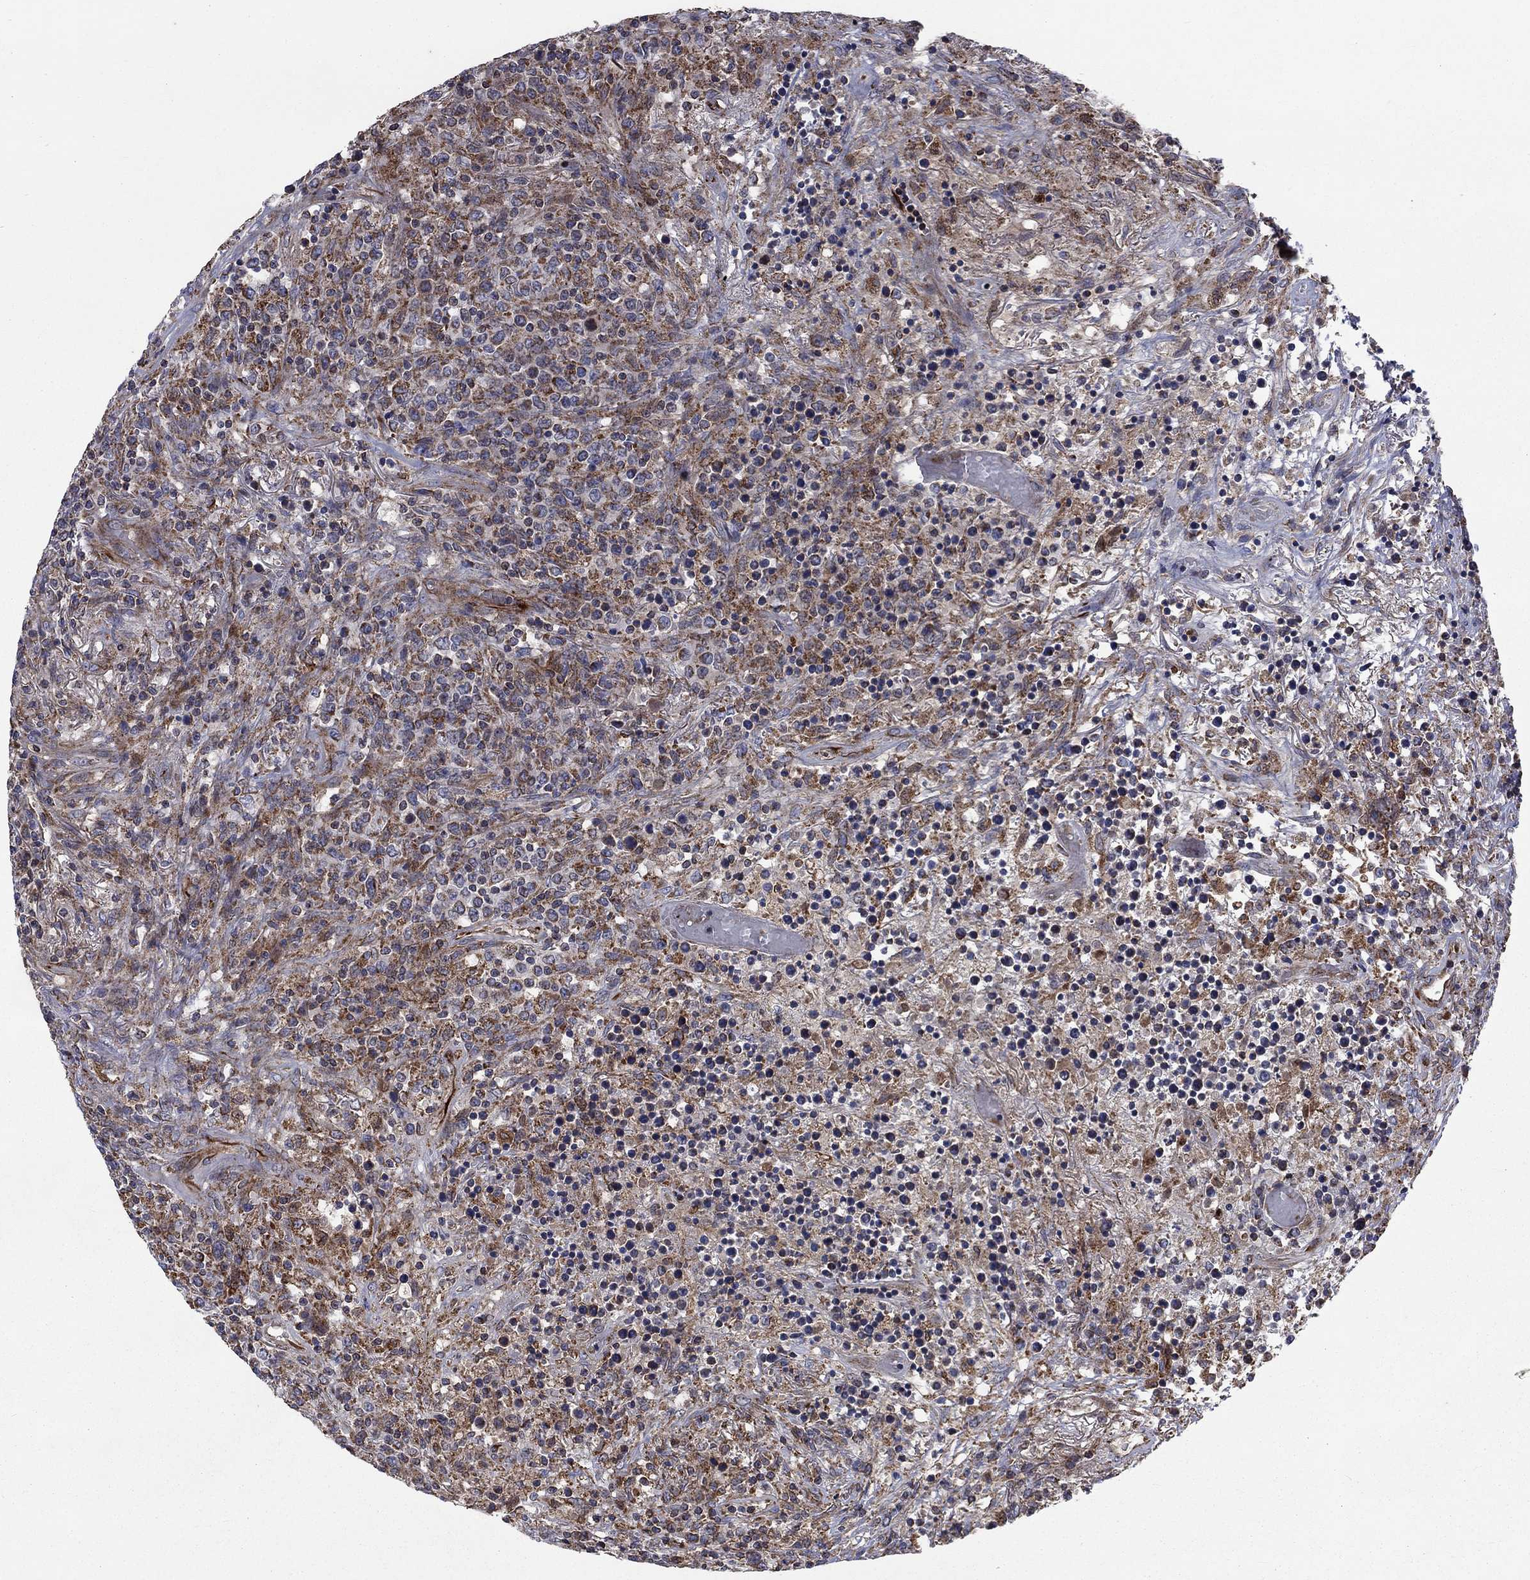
{"staining": {"intensity": "moderate", "quantity": "<25%", "location": "cytoplasmic/membranous"}, "tissue": "lymphoma", "cell_type": "Tumor cells", "image_type": "cancer", "snomed": [{"axis": "morphology", "description": "Malignant lymphoma, non-Hodgkin's type, High grade"}, {"axis": "topography", "description": "Lung"}], "caption": "Immunohistochemistry (DAB (3,3'-diaminobenzidine)) staining of human high-grade malignant lymphoma, non-Hodgkin's type reveals moderate cytoplasmic/membranous protein positivity in about <25% of tumor cells.", "gene": "NDUFC1", "patient": {"sex": "male", "age": 79}}